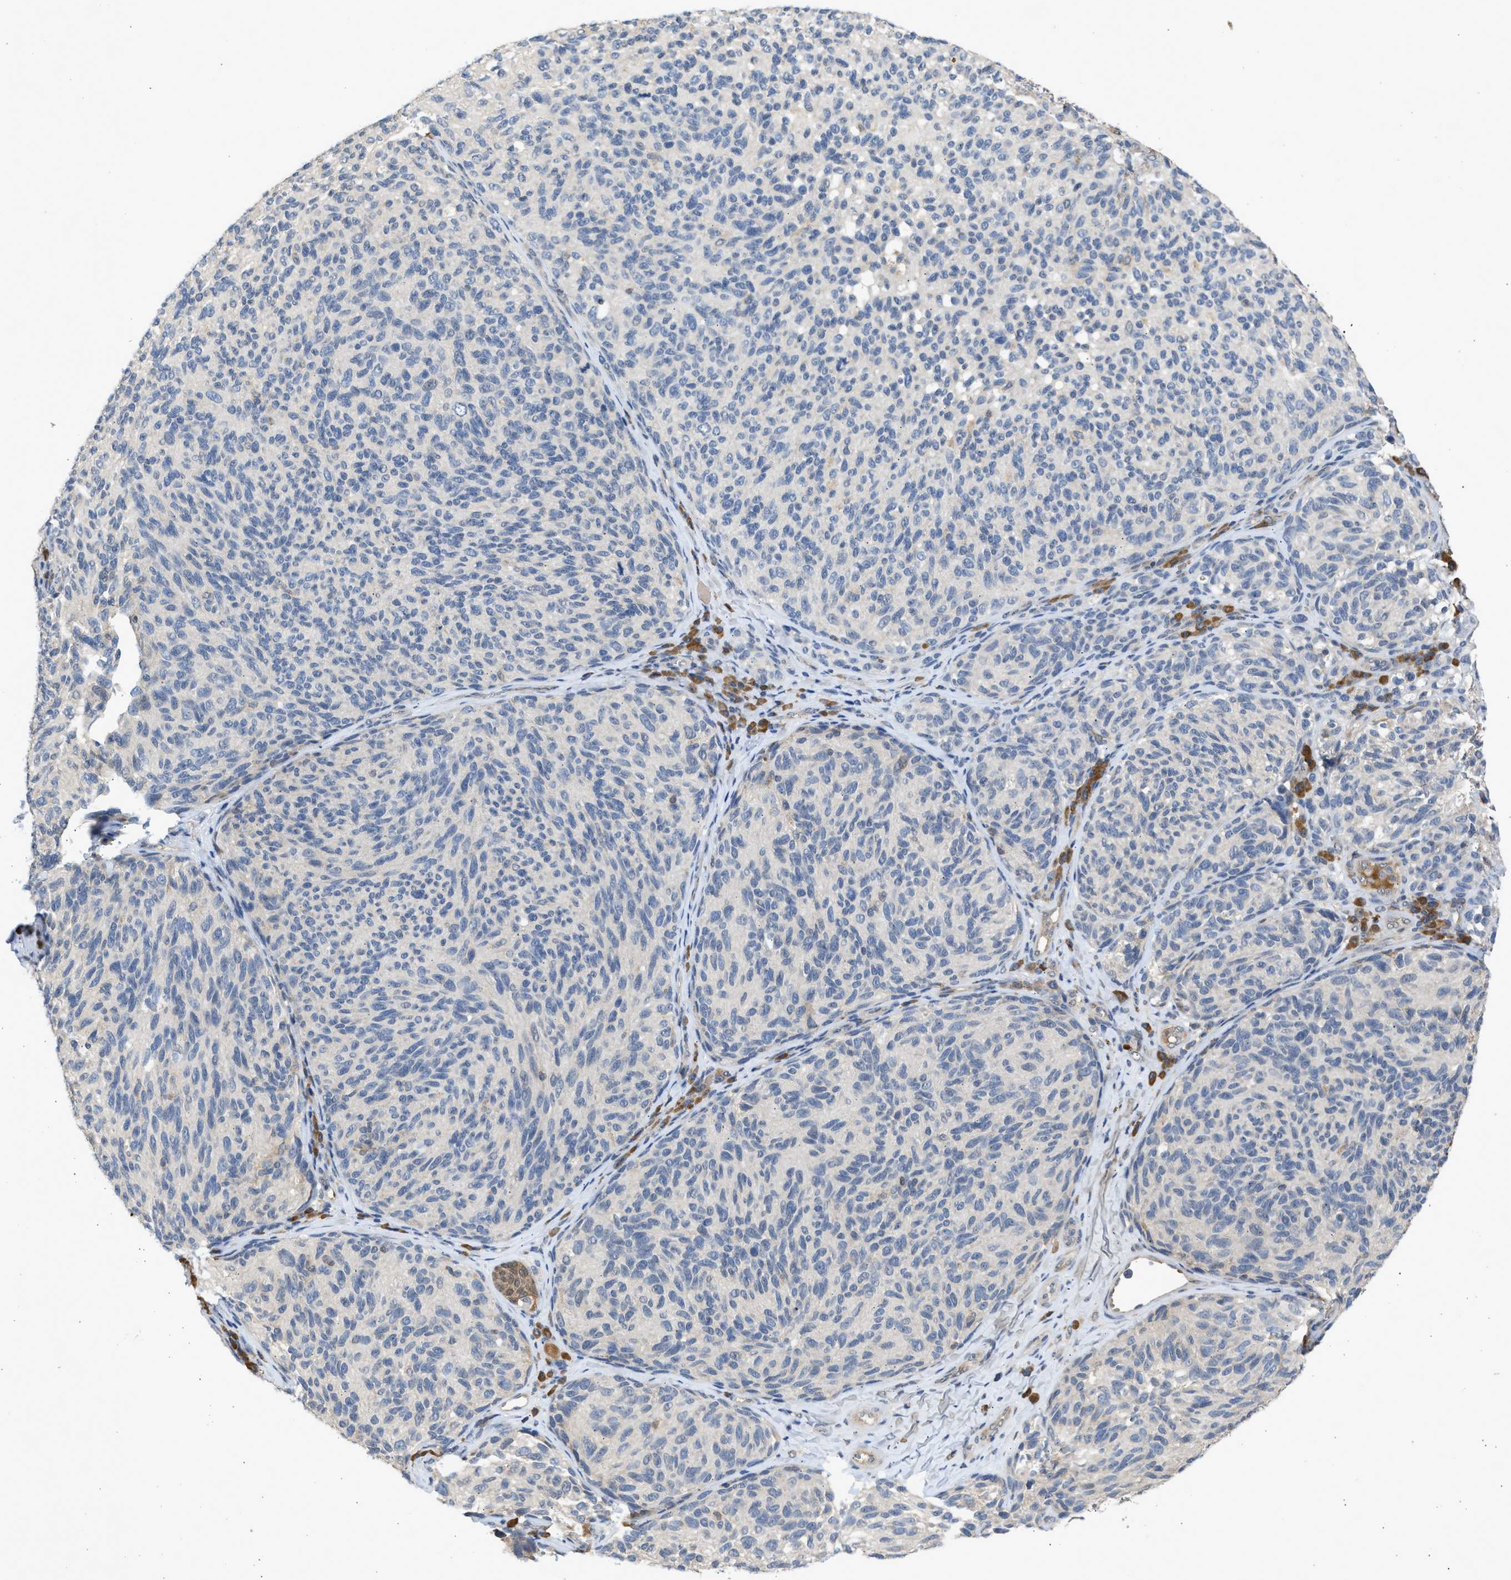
{"staining": {"intensity": "negative", "quantity": "none", "location": "none"}, "tissue": "melanoma", "cell_type": "Tumor cells", "image_type": "cancer", "snomed": [{"axis": "morphology", "description": "Malignant melanoma, NOS"}, {"axis": "topography", "description": "Skin"}], "caption": "This is a micrograph of immunohistochemistry (IHC) staining of malignant melanoma, which shows no expression in tumor cells. (Brightfield microscopy of DAB (3,3'-diaminobenzidine) immunohistochemistry (IHC) at high magnification).", "gene": "MAPK7", "patient": {"sex": "female", "age": 73}}